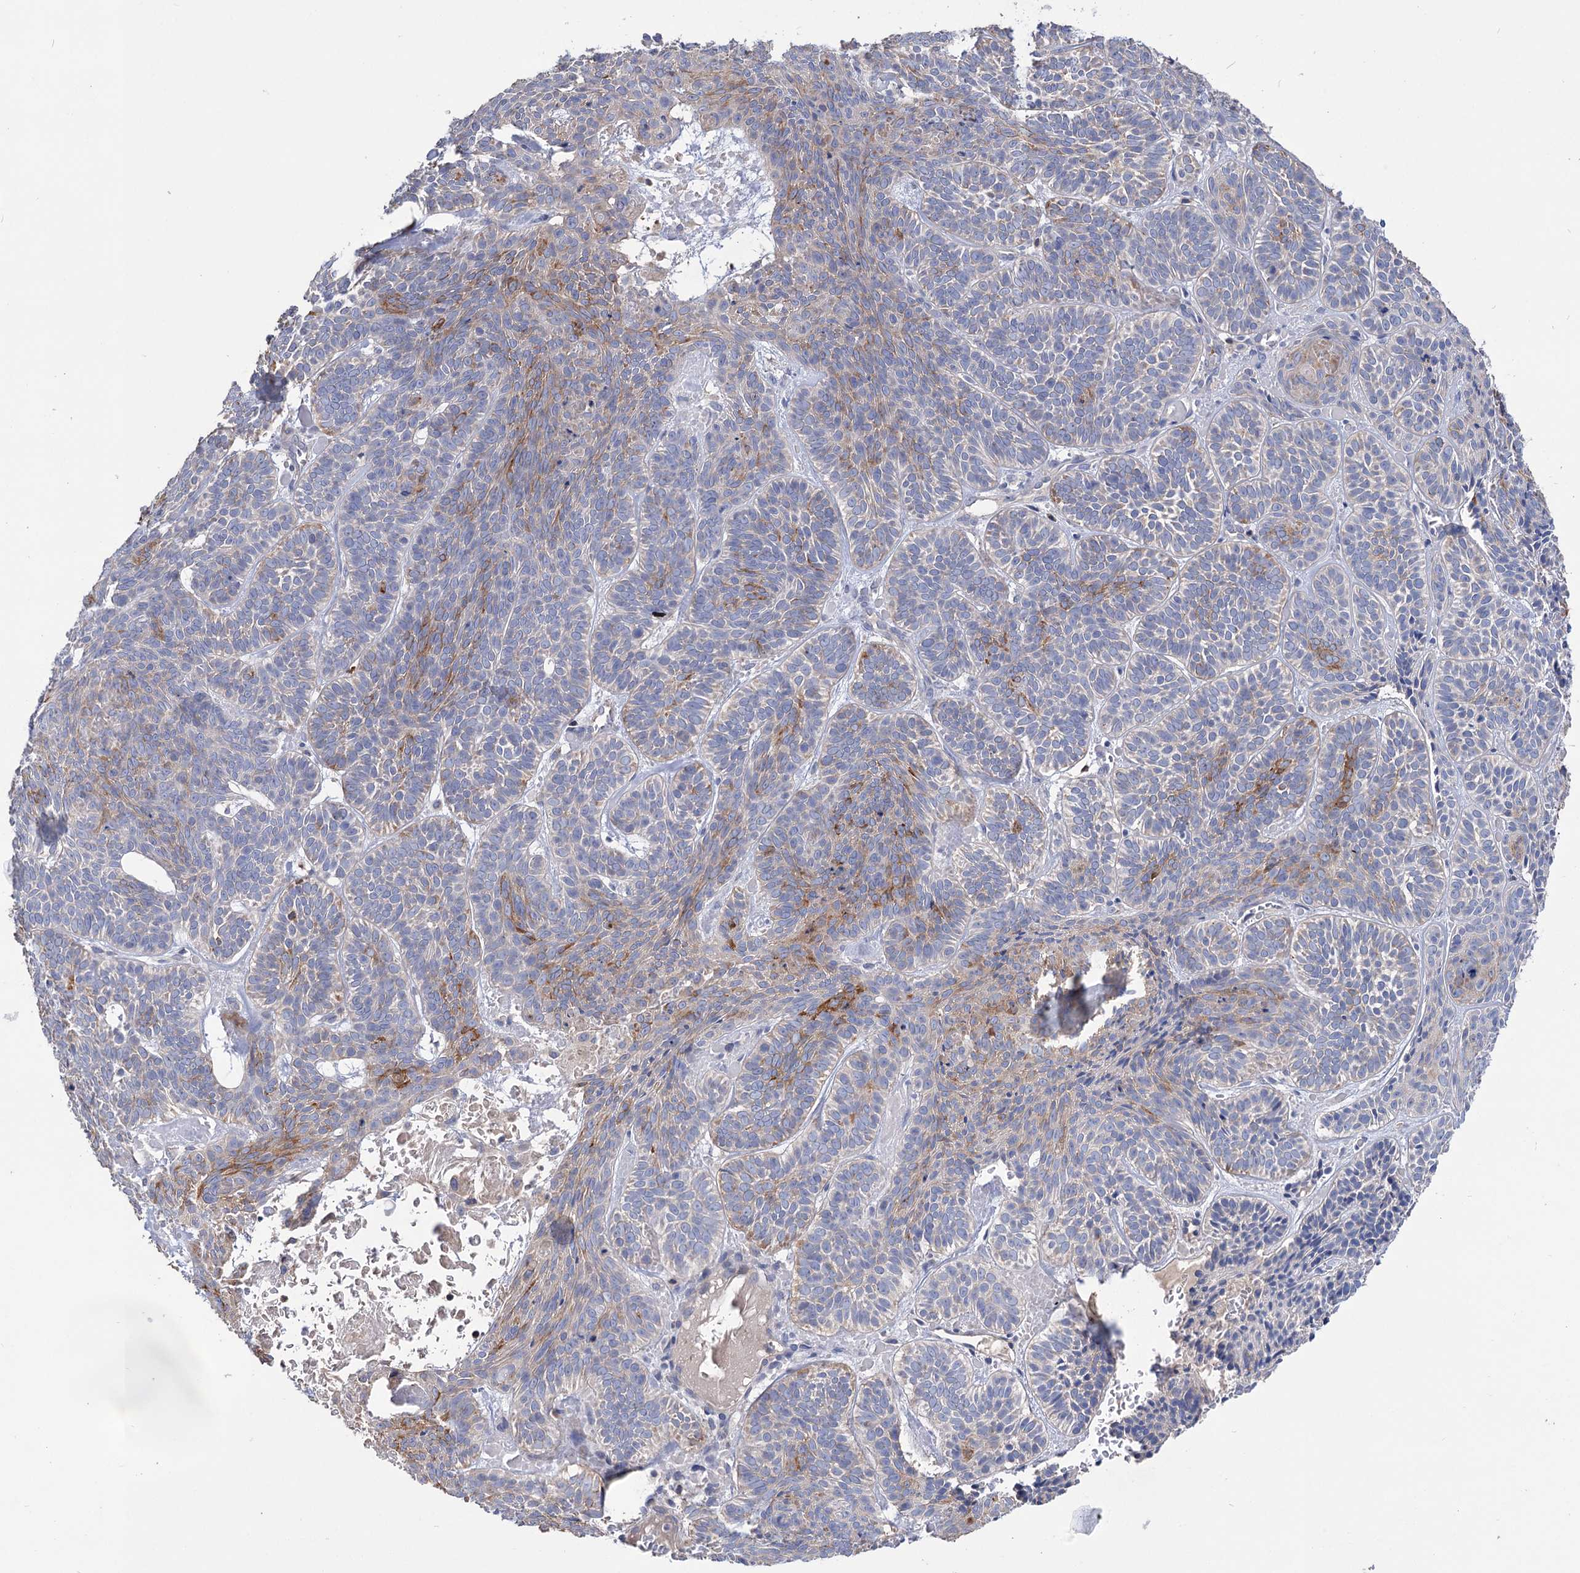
{"staining": {"intensity": "weak", "quantity": "25%-75%", "location": "cytoplasmic/membranous"}, "tissue": "skin cancer", "cell_type": "Tumor cells", "image_type": "cancer", "snomed": [{"axis": "morphology", "description": "Basal cell carcinoma"}, {"axis": "topography", "description": "Skin"}], "caption": "A low amount of weak cytoplasmic/membranous expression is present in about 25%-75% of tumor cells in skin cancer tissue. The staining was performed using DAB, with brown indicating positive protein expression. Nuclei are stained blue with hematoxylin.", "gene": "BBS4", "patient": {"sex": "male", "age": 85}}